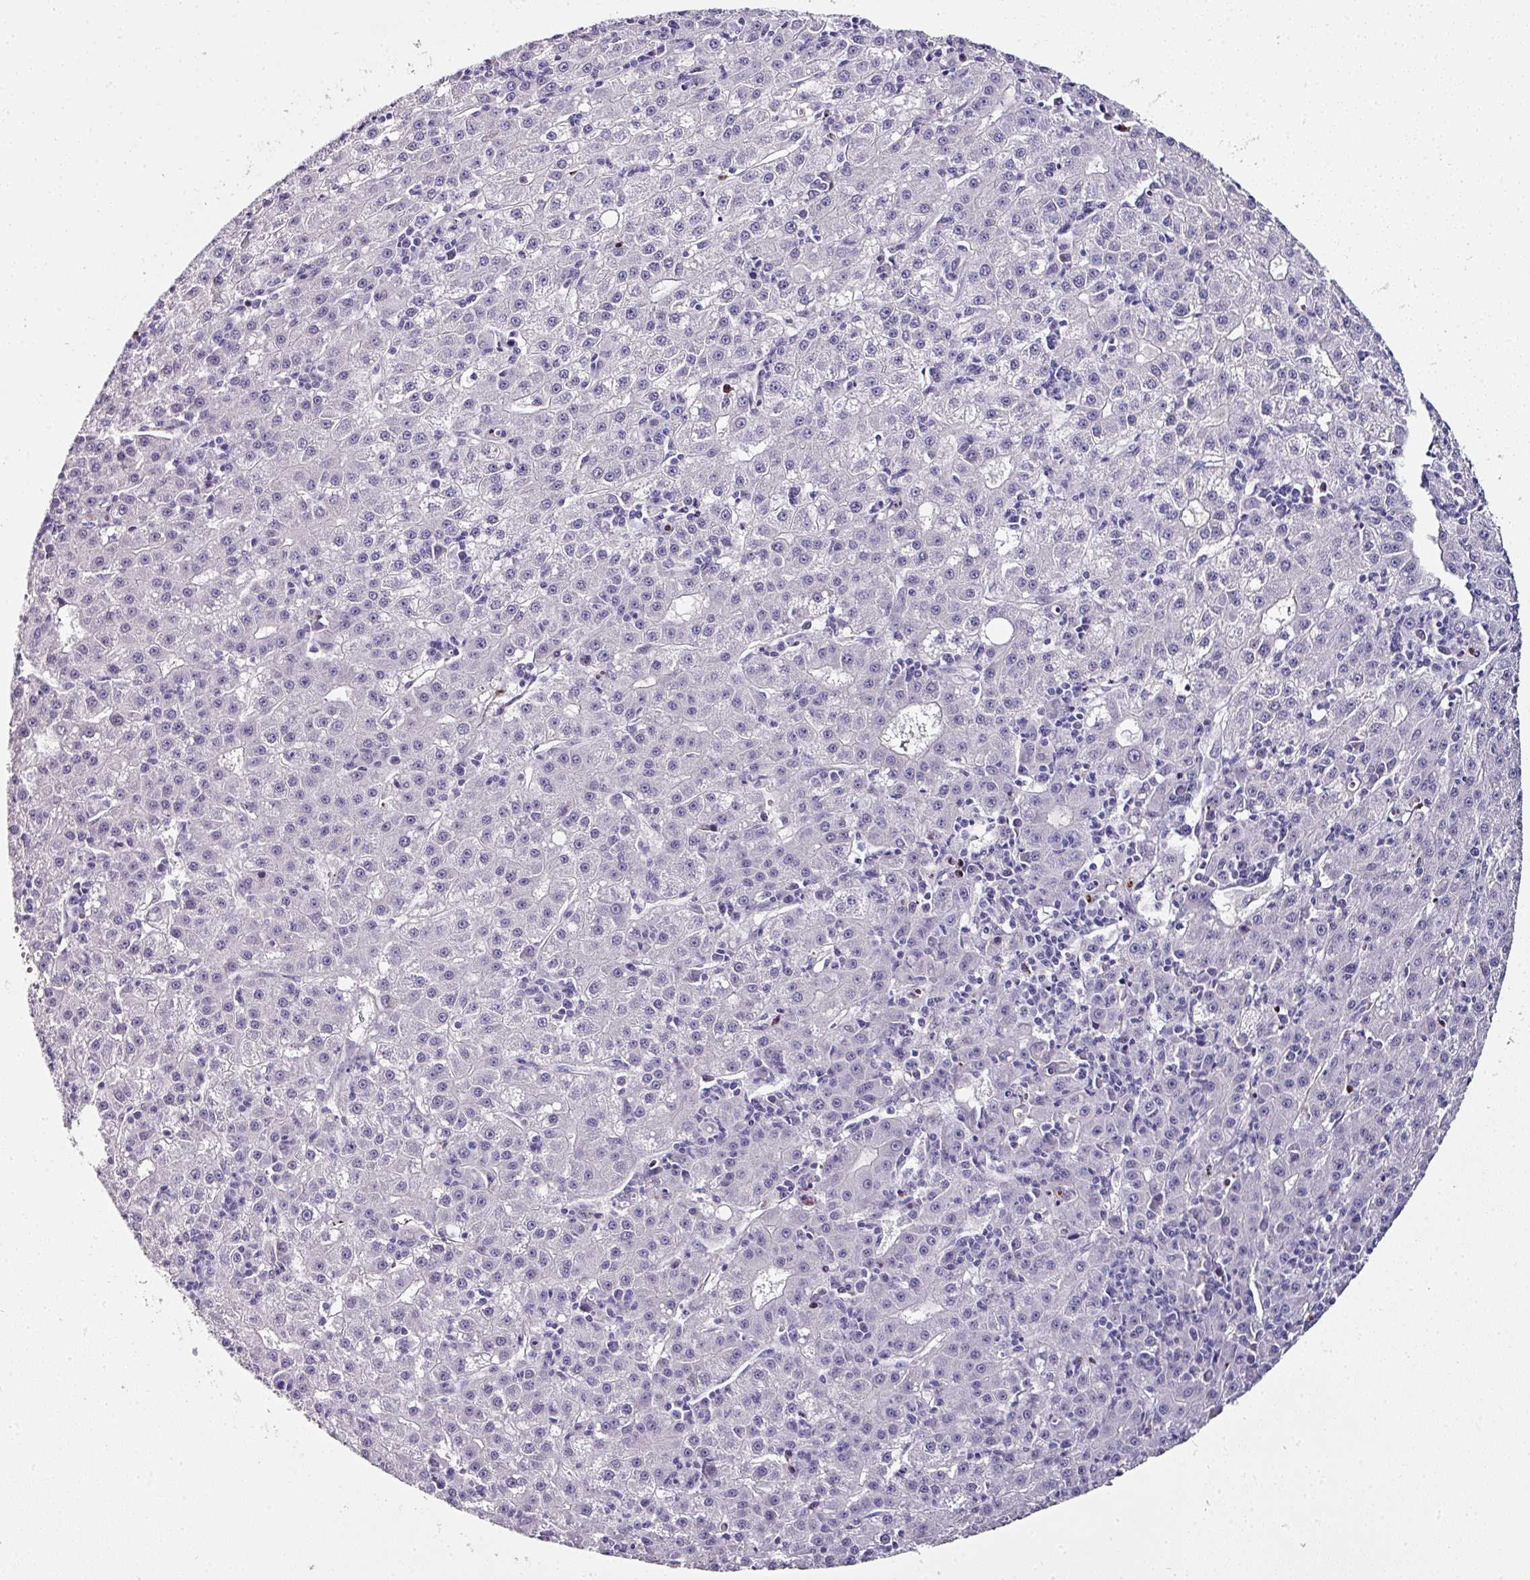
{"staining": {"intensity": "negative", "quantity": "none", "location": "none"}, "tissue": "liver cancer", "cell_type": "Tumor cells", "image_type": "cancer", "snomed": [{"axis": "morphology", "description": "Carcinoma, Hepatocellular, NOS"}, {"axis": "topography", "description": "Liver"}], "caption": "This histopathology image is of liver cancer (hepatocellular carcinoma) stained with immunohistochemistry (IHC) to label a protein in brown with the nuclei are counter-stained blue. There is no staining in tumor cells. Nuclei are stained in blue.", "gene": "TMPRSS9", "patient": {"sex": "male", "age": 76}}